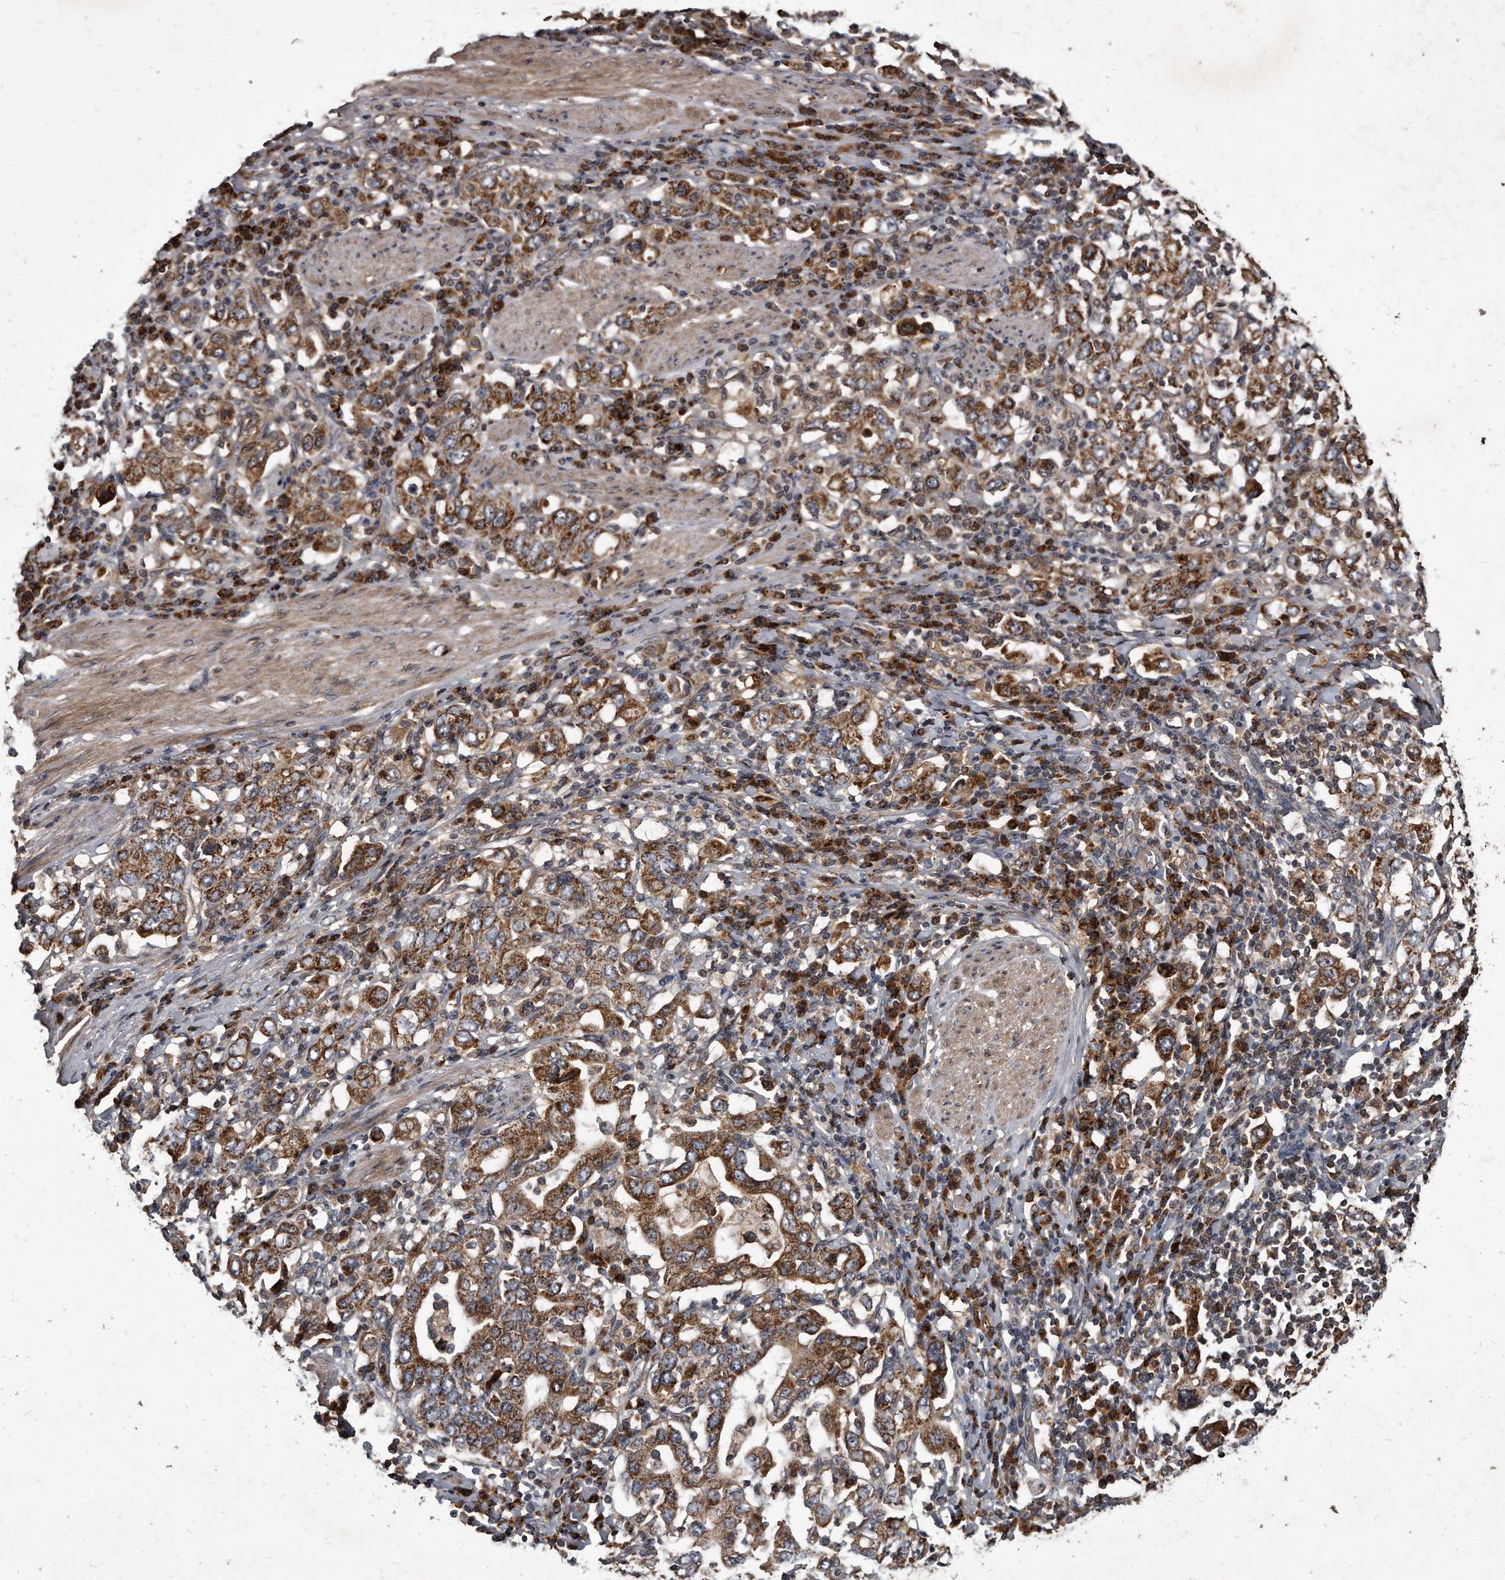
{"staining": {"intensity": "moderate", "quantity": ">75%", "location": "cytoplasmic/membranous"}, "tissue": "stomach cancer", "cell_type": "Tumor cells", "image_type": "cancer", "snomed": [{"axis": "morphology", "description": "Adenocarcinoma, NOS"}, {"axis": "topography", "description": "Stomach, upper"}], "caption": "This micrograph demonstrates IHC staining of human stomach cancer, with medium moderate cytoplasmic/membranous expression in about >75% of tumor cells.", "gene": "FAM136A", "patient": {"sex": "male", "age": 62}}